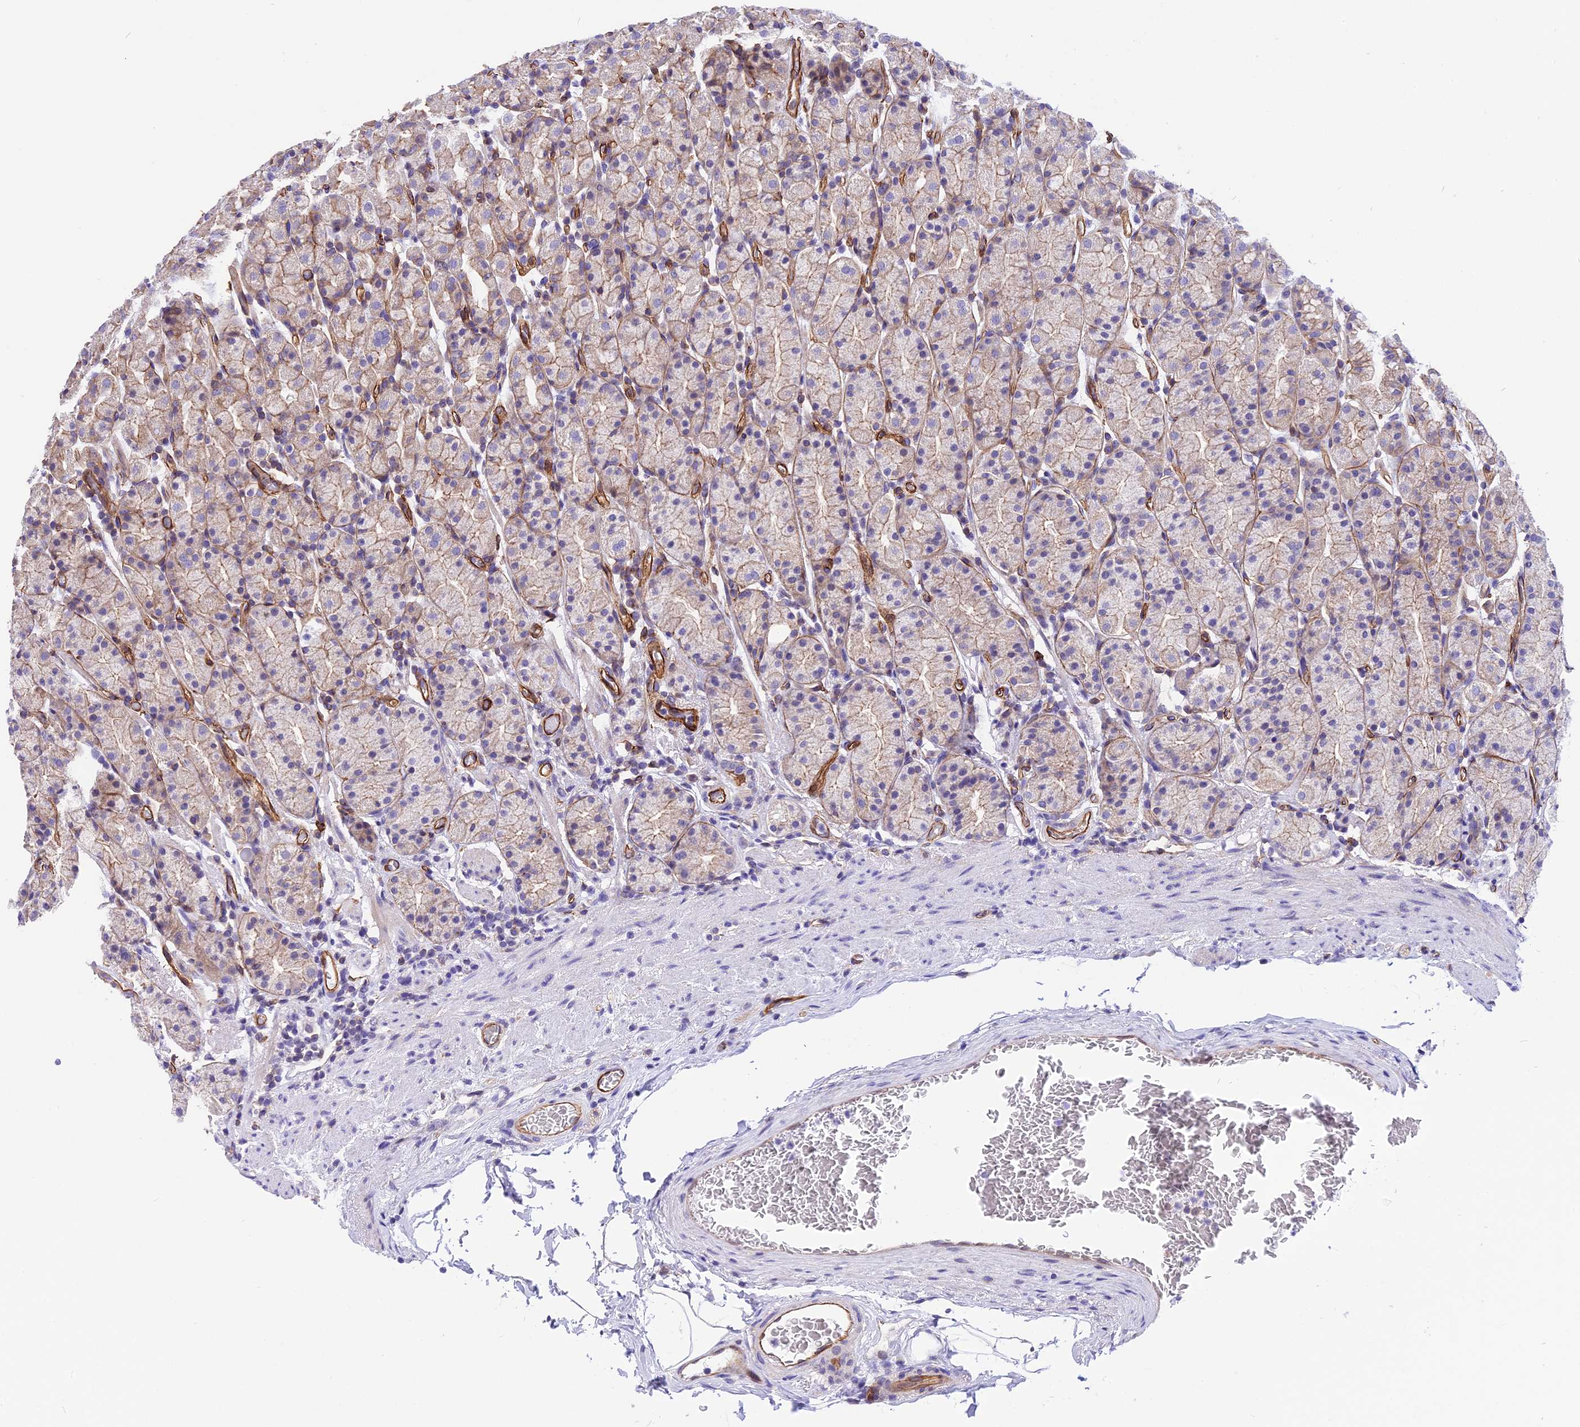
{"staining": {"intensity": "weak", "quantity": "25%-75%", "location": "cytoplasmic/membranous"}, "tissue": "stomach", "cell_type": "Glandular cells", "image_type": "normal", "snomed": [{"axis": "morphology", "description": "Normal tissue, NOS"}, {"axis": "topography", "description": "Stomach, upper"}, {"axis": "topography", "description": "Stomach, lower"}, {"axis": "topography", "description": "Small intestine"}], "caption": "Brown immunohistochemical staining in unremarkable stomach reveals weak cytoplasmic/membranous staining in approximately 25%-75% of glandular cells. The staining was performed using DAB, with brown indicating positive protein expression. Nuclei are stained blue with hematoxylin.", "gene": "R3HDM4", "patient": {"sex": "male", "age": 68}}